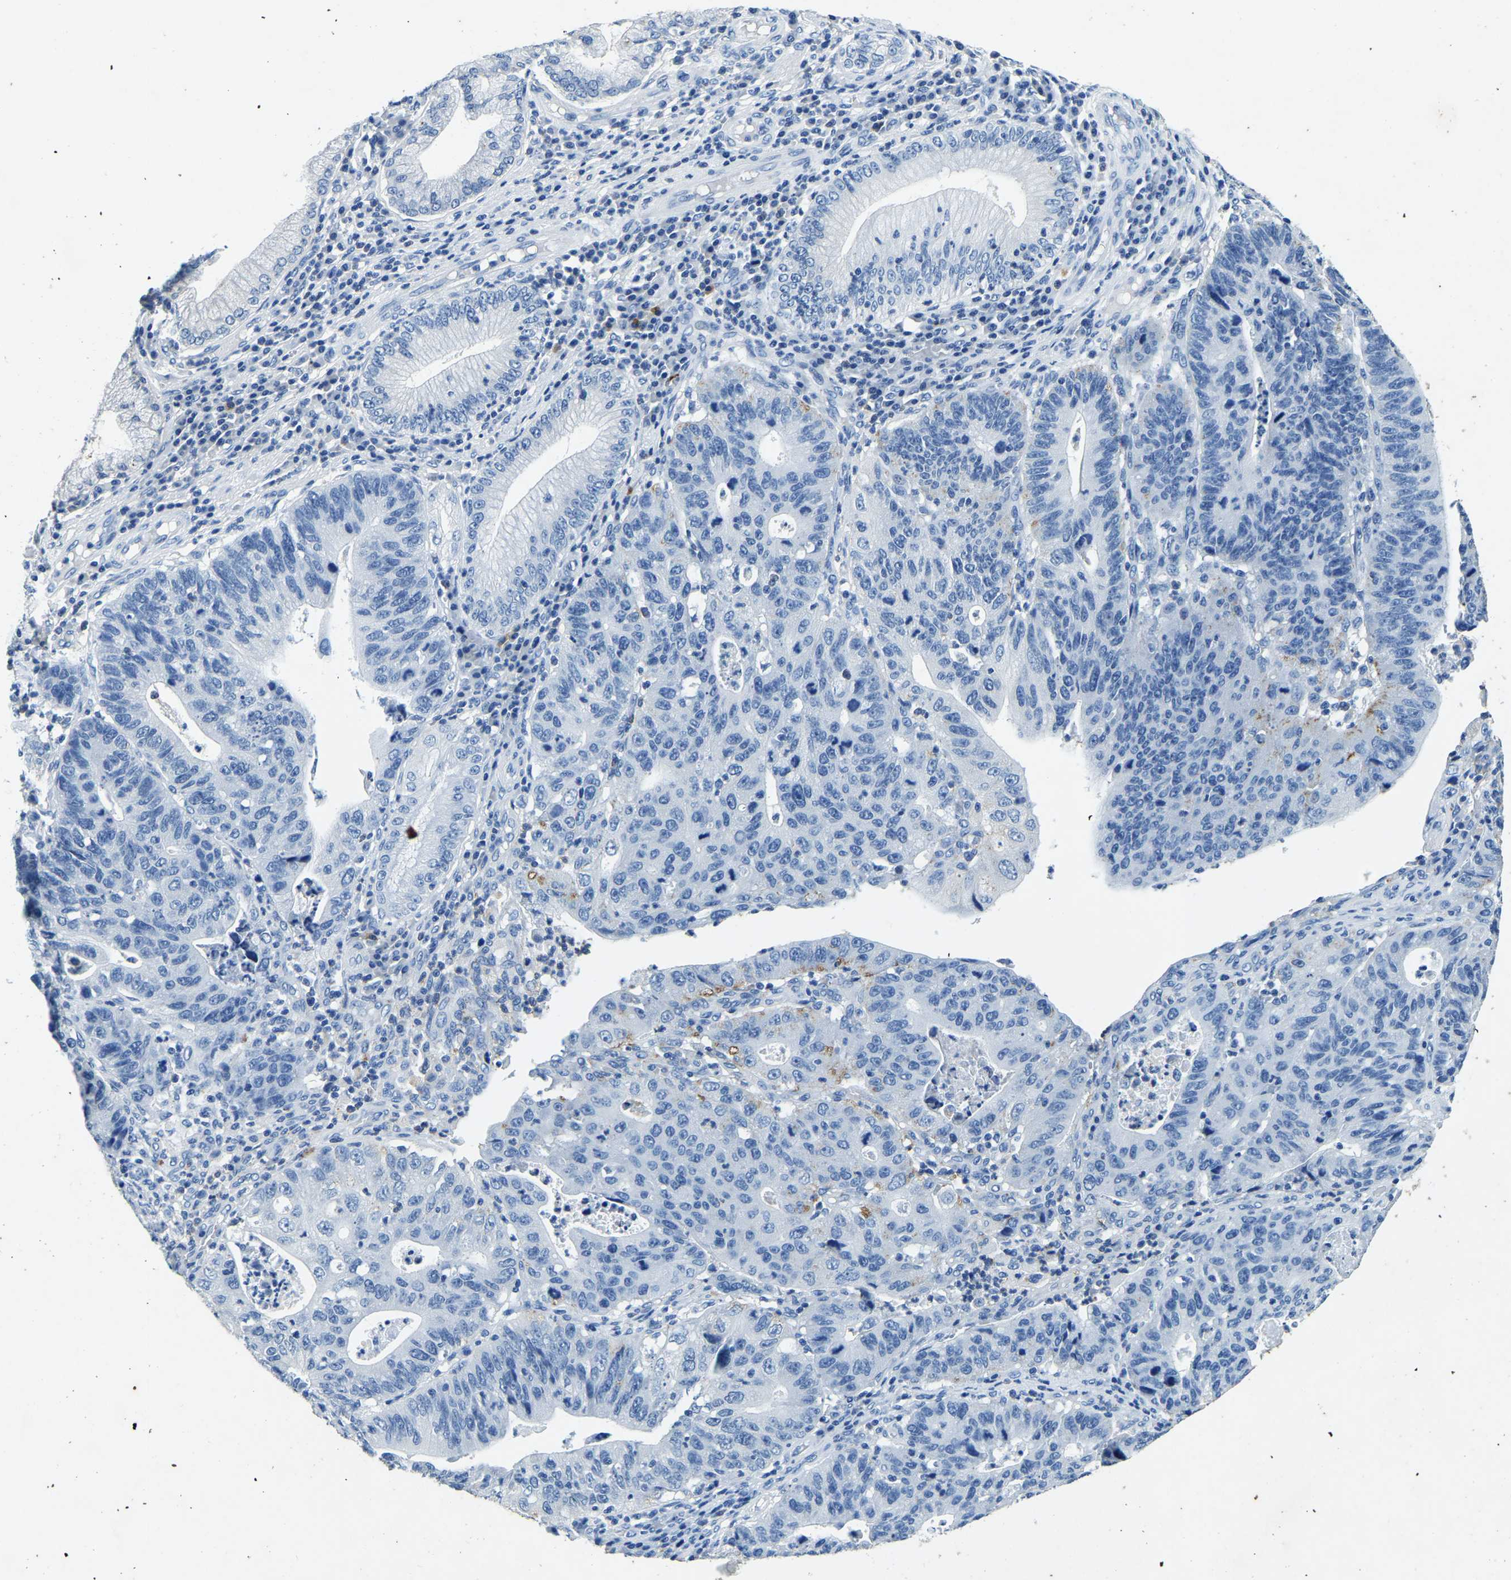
{"staining": {"intensity": "negative", "quantity": "none", "location": "none"}, "tissue": "stomach cancer", "cell_type": "Tumor cells", "image_type": "cancer", "snomed": [{"axis": "morphology", "description": "Adenocarcinoma, NOS"}, {"axis": "topography", "description": "Stomach"}], "caption": "DAB (3,3'-diaminobenzidine) immunohistochemical staining of human stomach adenocarcinoma reveals no significant positivity in tumor cells.", "gene": "UBN2", "patient": {"sex": "male", "age": 59}}